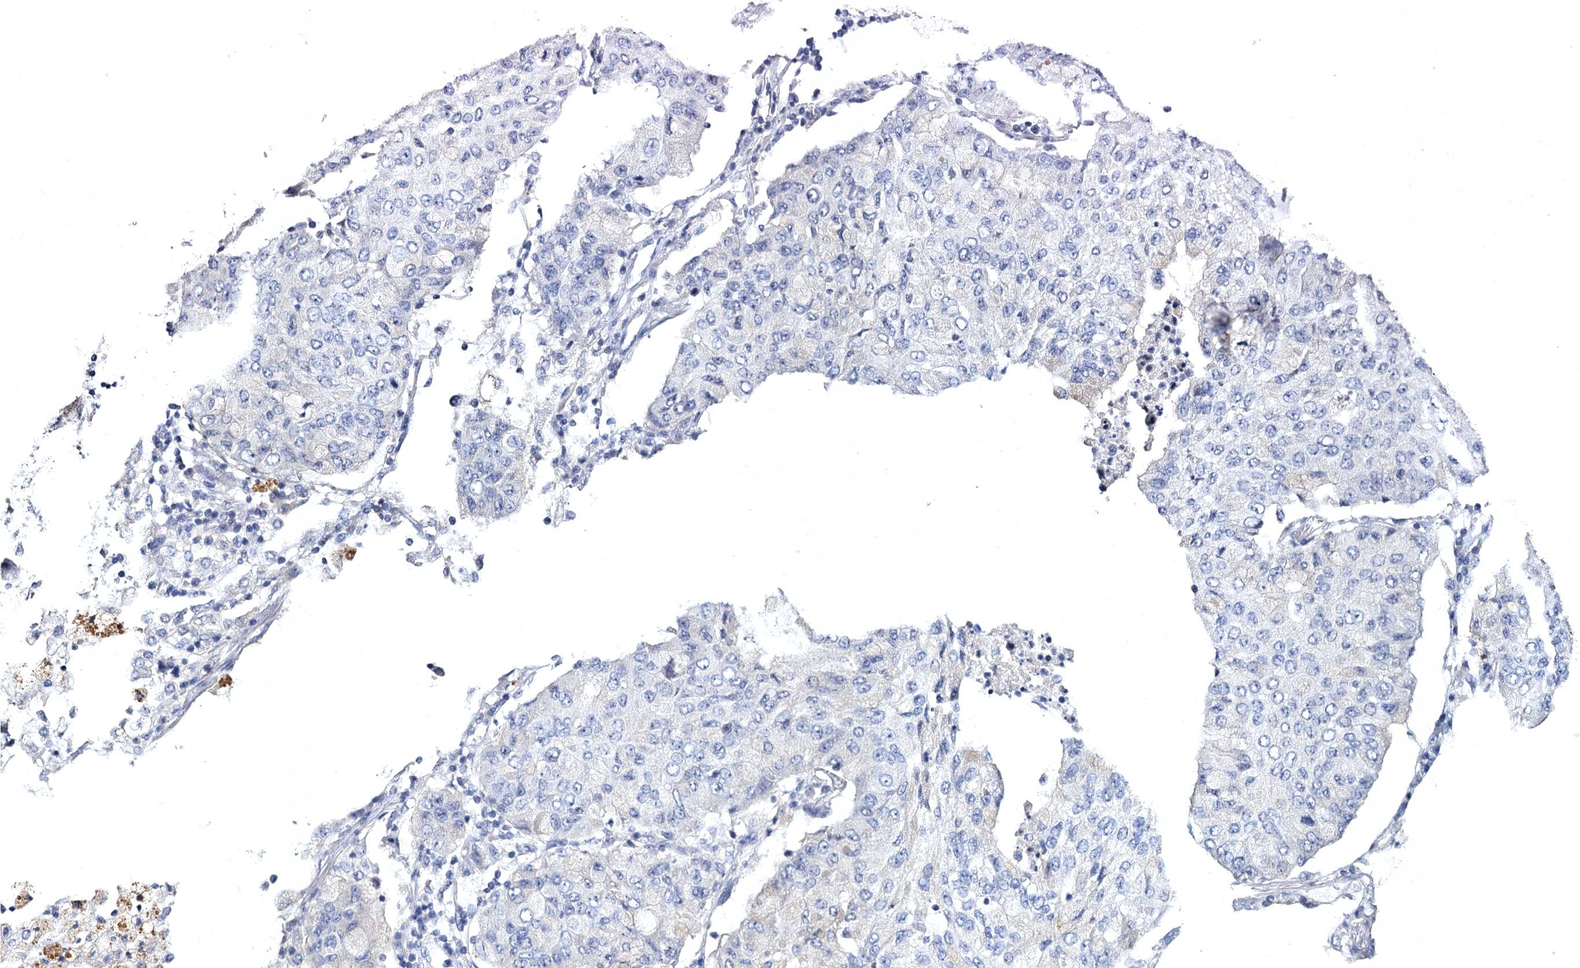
{"staining": {"intensity": "negative", "quantity": "none", "location": "none"}, "tissue": "lung cancer", "cell_type": "Tumor cells", "image_type": "cancer", "snomed": [{"axis": "morphology", "description": "Squamous cell carcinoma, NOS"}, {"axis": "topography", "description": "Lung"}], "caption": "This is an IHC image of lung cancer (squamous cell carcinoma). There is no expression in tumor cells.", "gene": "ATP9A", "patient": {"sex": "male", "age": 74}}